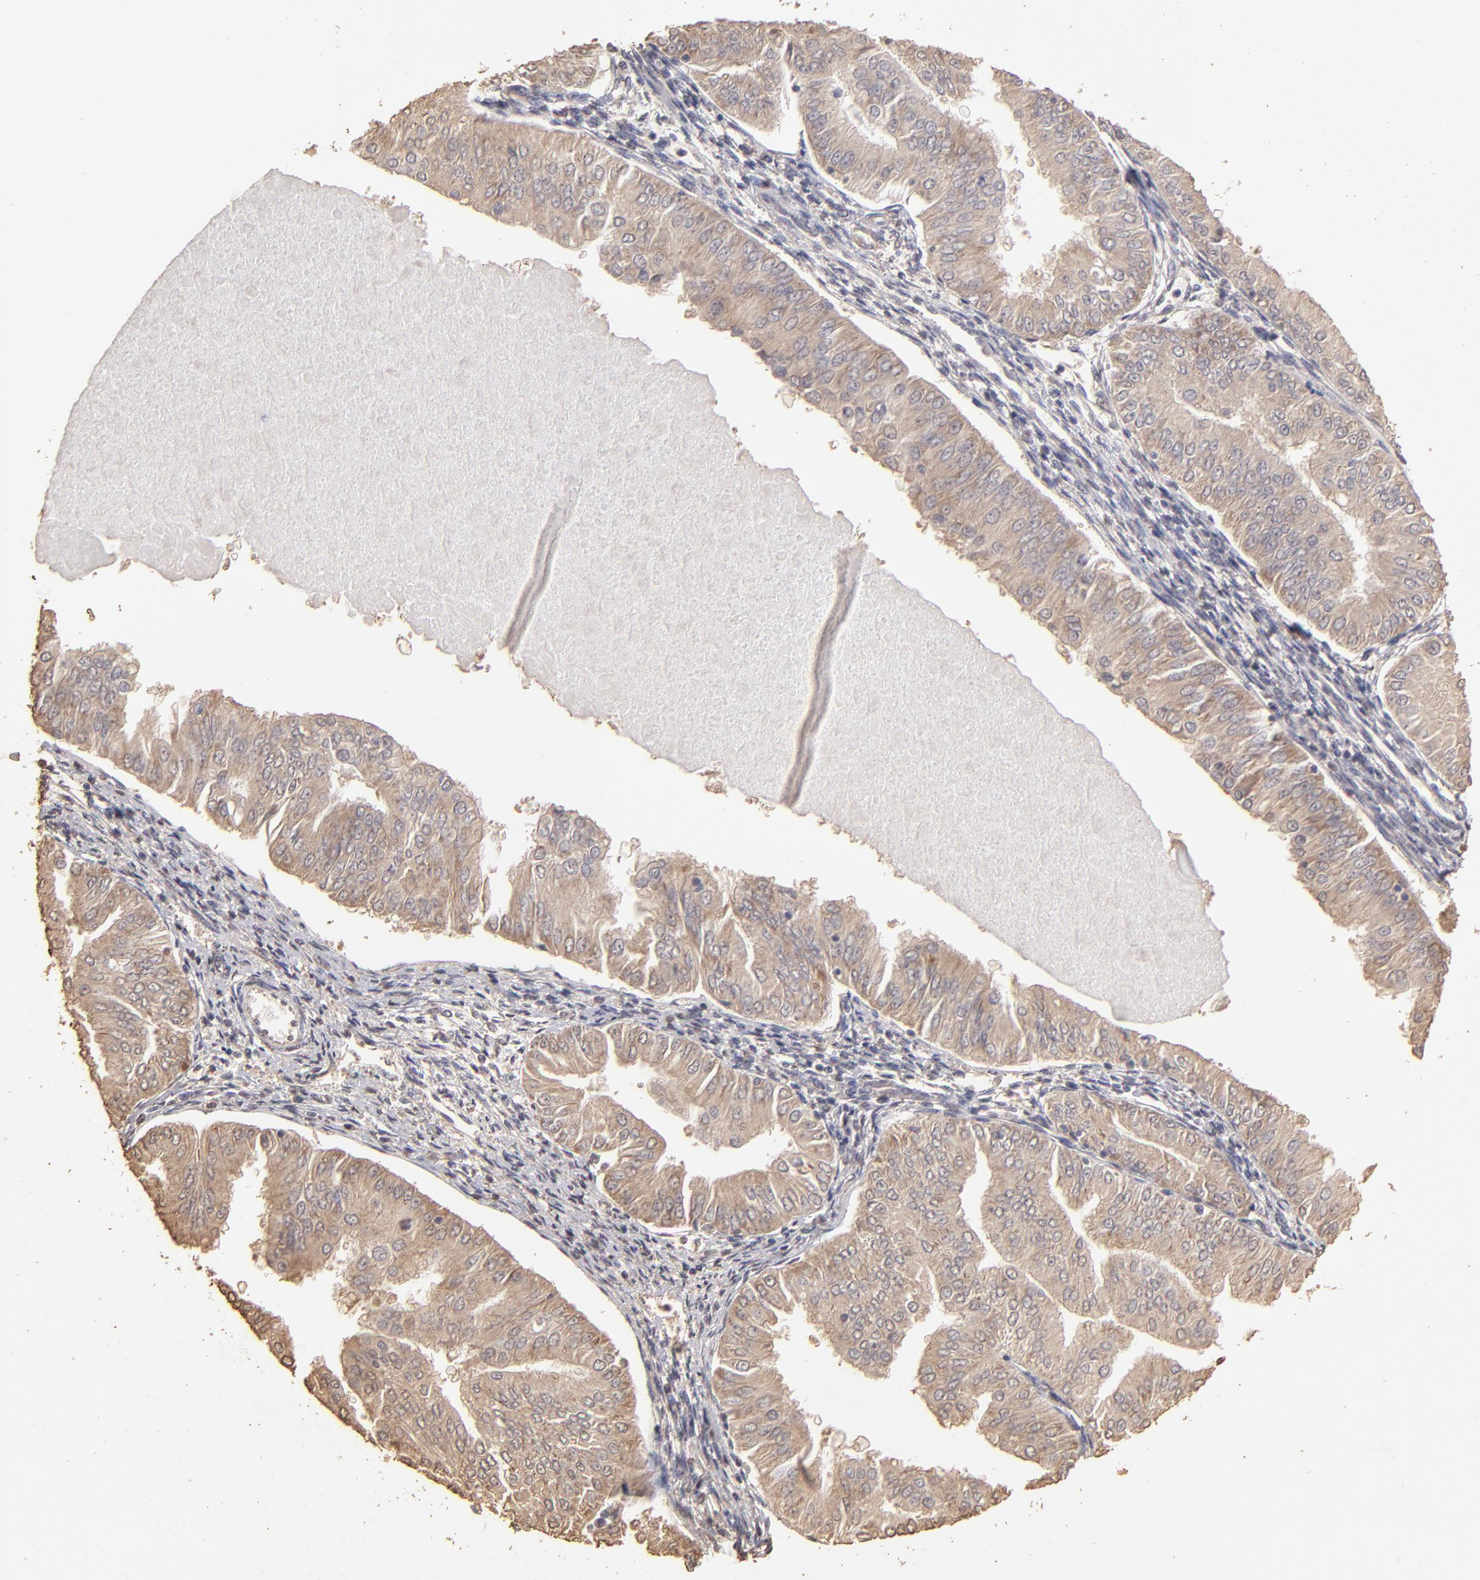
{"staining": {"intensity": "moderate", "quantity": ">75%", "location": "cytoplasmic/membranous"}, "tissue": "endometrial cancer", "cell_type": "Tumor cells", "image_type": "cancer", "snomed": [{"axis": "morphology", "description": "Adenocarcinoma, NOS"}, {"axis": "topography", "description": "Endometrium"}], "caption": "Tumor cells demonstrate moderate cytoplasmic/membranous staining in approximately >75% of cells in endometrial adenocarcinoma. (DAB (3,3'-diaminobenzidine) IHC with brightfield microscopy, high magnification).", "gene": "OPHN1", "patient": {"sex": "female", "age": 53}}